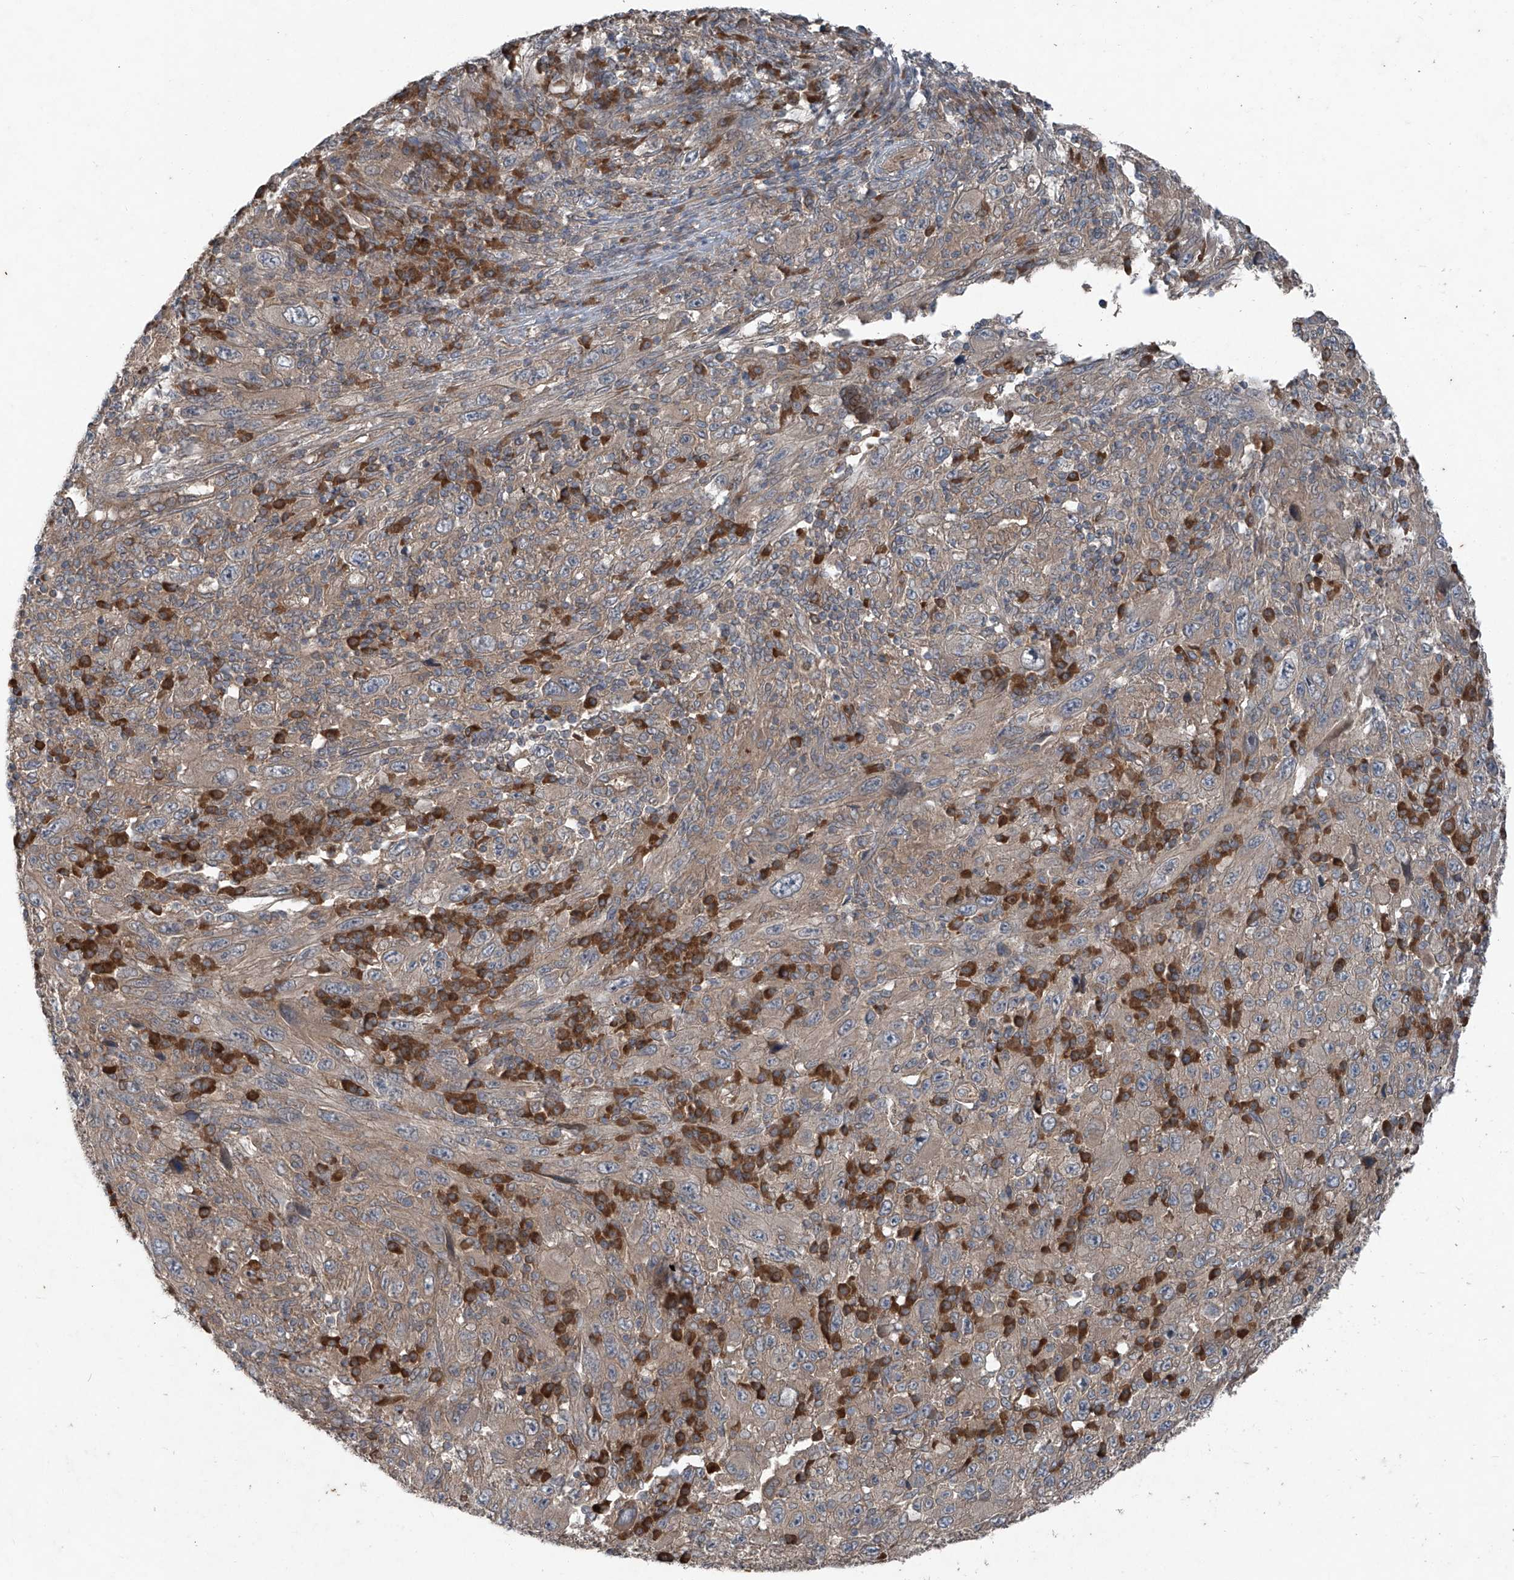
{"staining": {"intensity": "weak", "quantity": ">75%", "location": "cytoplasmic/membranous"}, "tissue": "melanoma", "cell_type": "Tumor cells", "image_type": "cancer", "snomed": [{"axis": "morphology", "description": "Malignant melanoma, Metastatic site"}, {"axis": "topography", "description": "Skin"}], "caption": "A high-resolution histopathology image shows IHC staining of malignant melanoma (metastatic site), which reveals weak cytoplasmic/membranous positivity in about >75% of tumor cells. (DAB = brown stain, brightfield microscopy at high magnification).", "gene": "FOXRED2", "patient": {"sex": "female", "age": 56}}